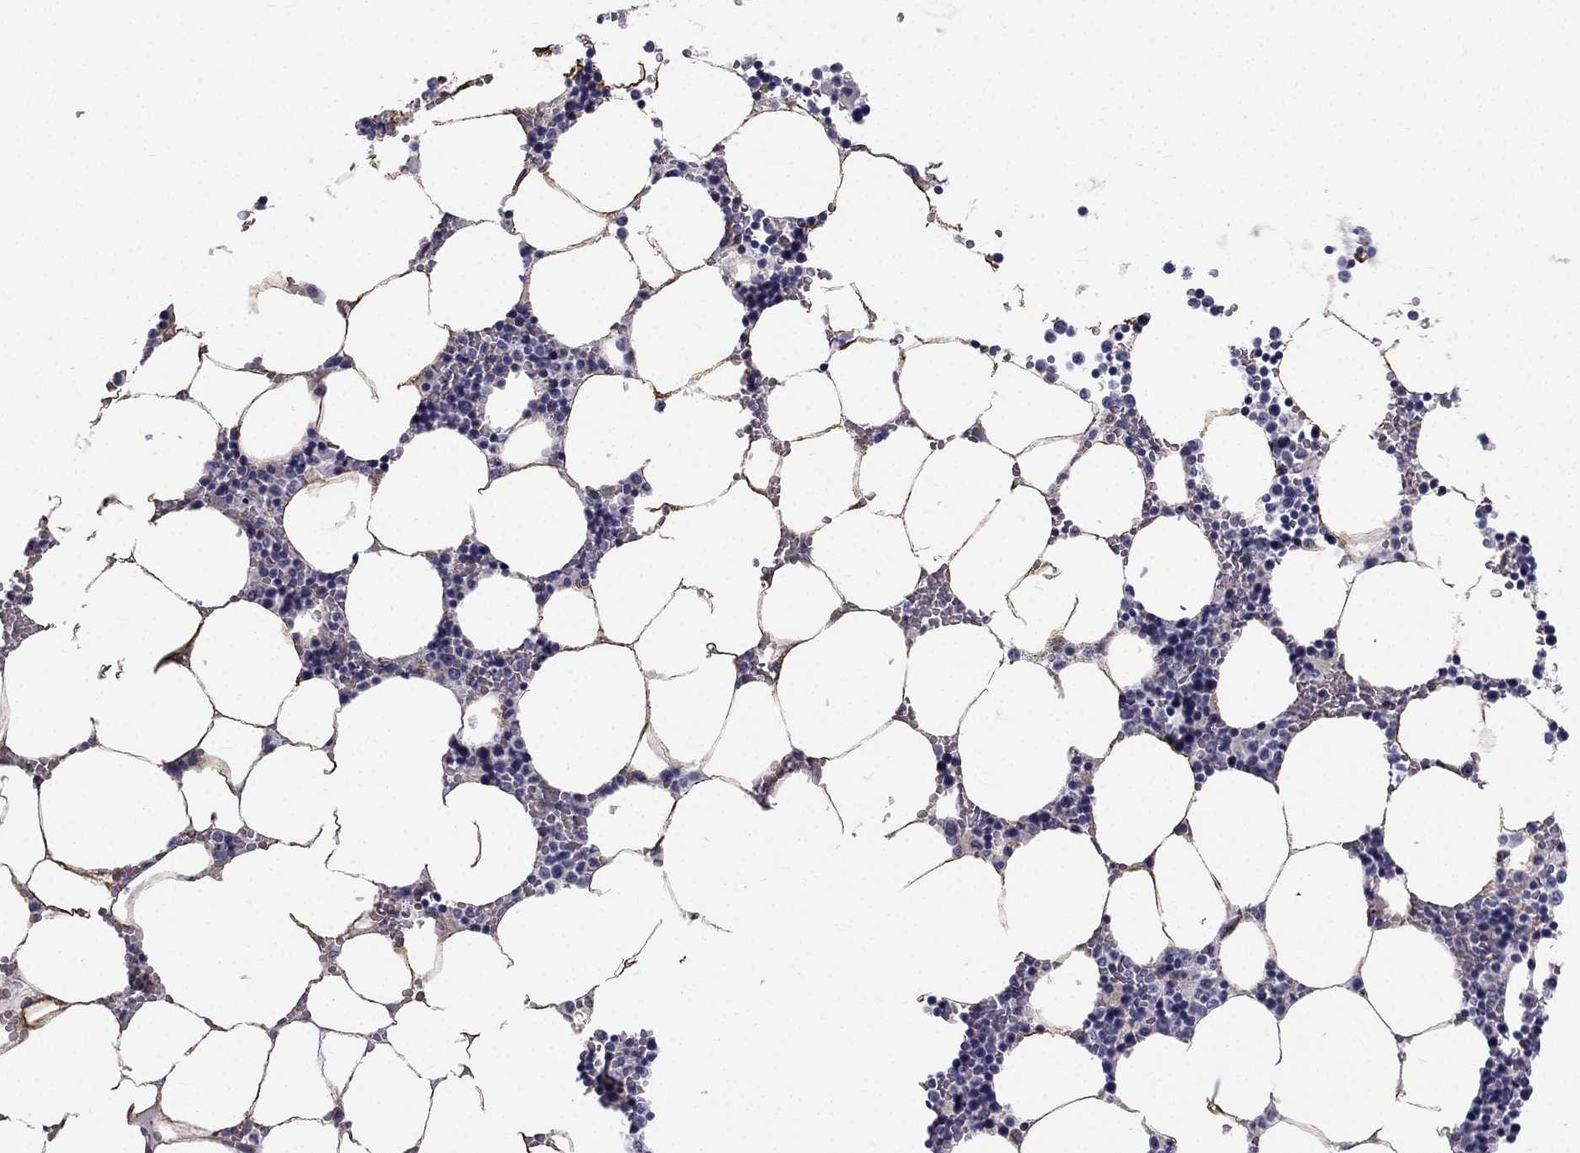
{"staining": {"intensity": "negative", "quantity": "none", "location": "none"}, "tissue": "bone marrow", "cell_type": "Hematopoietic cells", "image_type": "normal", "snomed": [{"axis": "morphology", "description": "Normal tissue, NOS"}, {"axis": "topography", "description": "Bone marrow"}], "caption": "Immunohistochemistry (IHC) photomicrograph of benign human bone marrow stained for a protein (brown), which exhibits no expression in hematopoietic cells.", "gene": "CCDC40", "patient": {"sex": "female", "age": 64}}